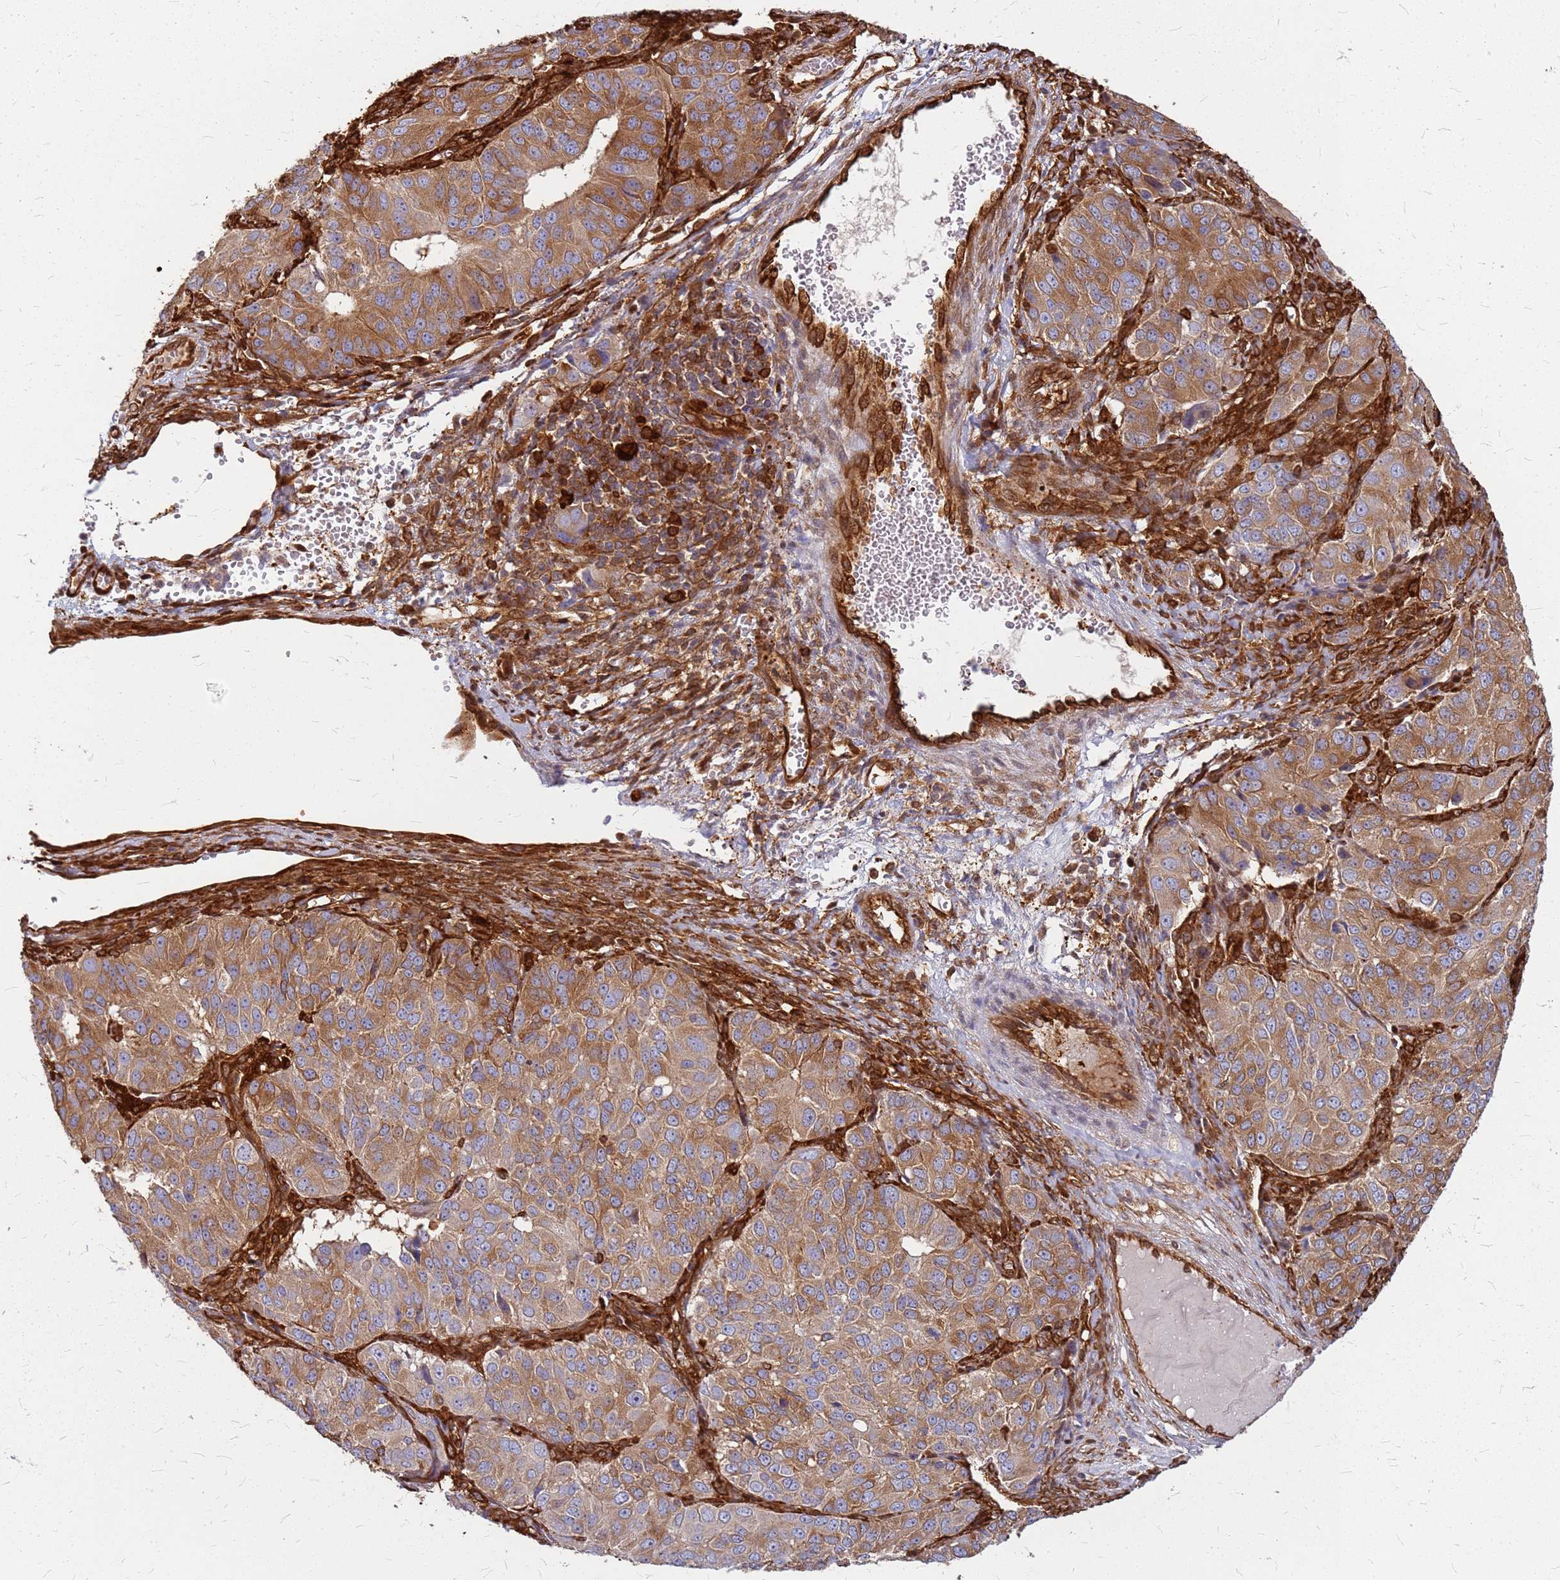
{"staining": {"intensity": "moderate", "quantity": ">75%", "location": "cytoplasmic/membranous"}, "tissue": "ovarian cancer", "cell_type": "Tumor cells", "image_type": "cancer", "snomed": [{"axis": "morphology", "description": "Carcinoma, endometroid"}, {"axis": "topography", "description": "Ovary"}], "caption": "Immunohistochemistry (IHC) (DAB (3,3'-diaminobenzidine)) staining of endometroid carcinoma (ovarian) displays moderate cytoplasmic/membranous protein staining in about >75% of tumor cells. The staining was performed using DAB (3,3'-diaminobenzidine) to visualize the protein expression in brown, while the nuclei were stained in blue with hematoxylin (Magnification: 20x).", "gene": "HDX", "patient": {"sex": "female", "age": 51}}